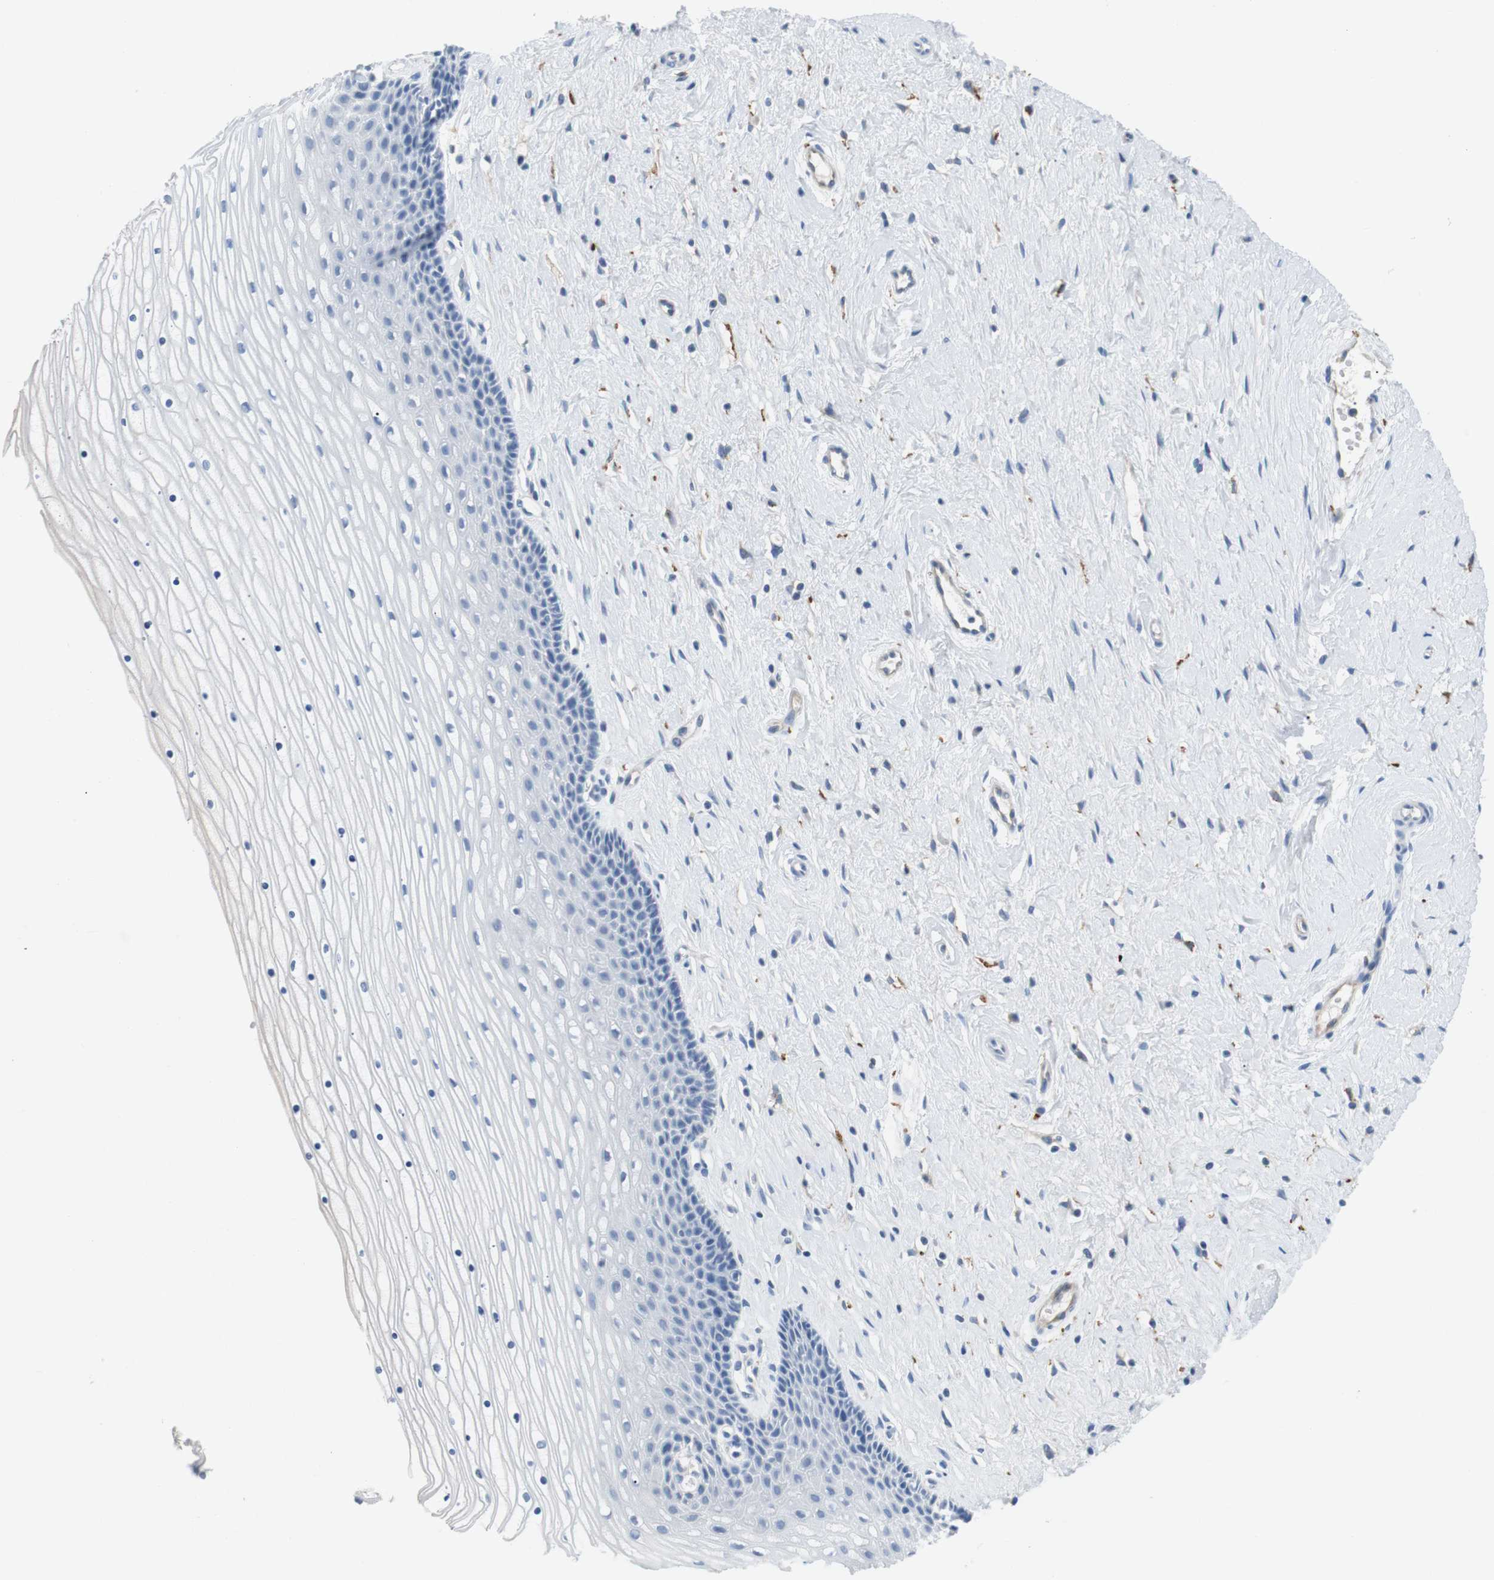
{"staining": {"intensity": "negative", "quantity": "none", "location": "none"}, "tissue": "cervix", "cell_type": "Glandular cells", "image_type": "normal", "snomed": [{"axis": "morphology", "description": "Normal tissue, NOS"}, {"axis": "topography", "description": "Cervix"}], "caption": "High power microscopy histopathology image of an IHC histopathology image of normal cervix, revealing no significant expression in glandular cells. Brightfield microscopy of IHC stained with DAB (3,3'-diaminobenzidine) (brown) and hematoxylin (blue), captured at high magnification.", "gene": "FCGRT", "patient": {"sex": "female", "age": 39}}